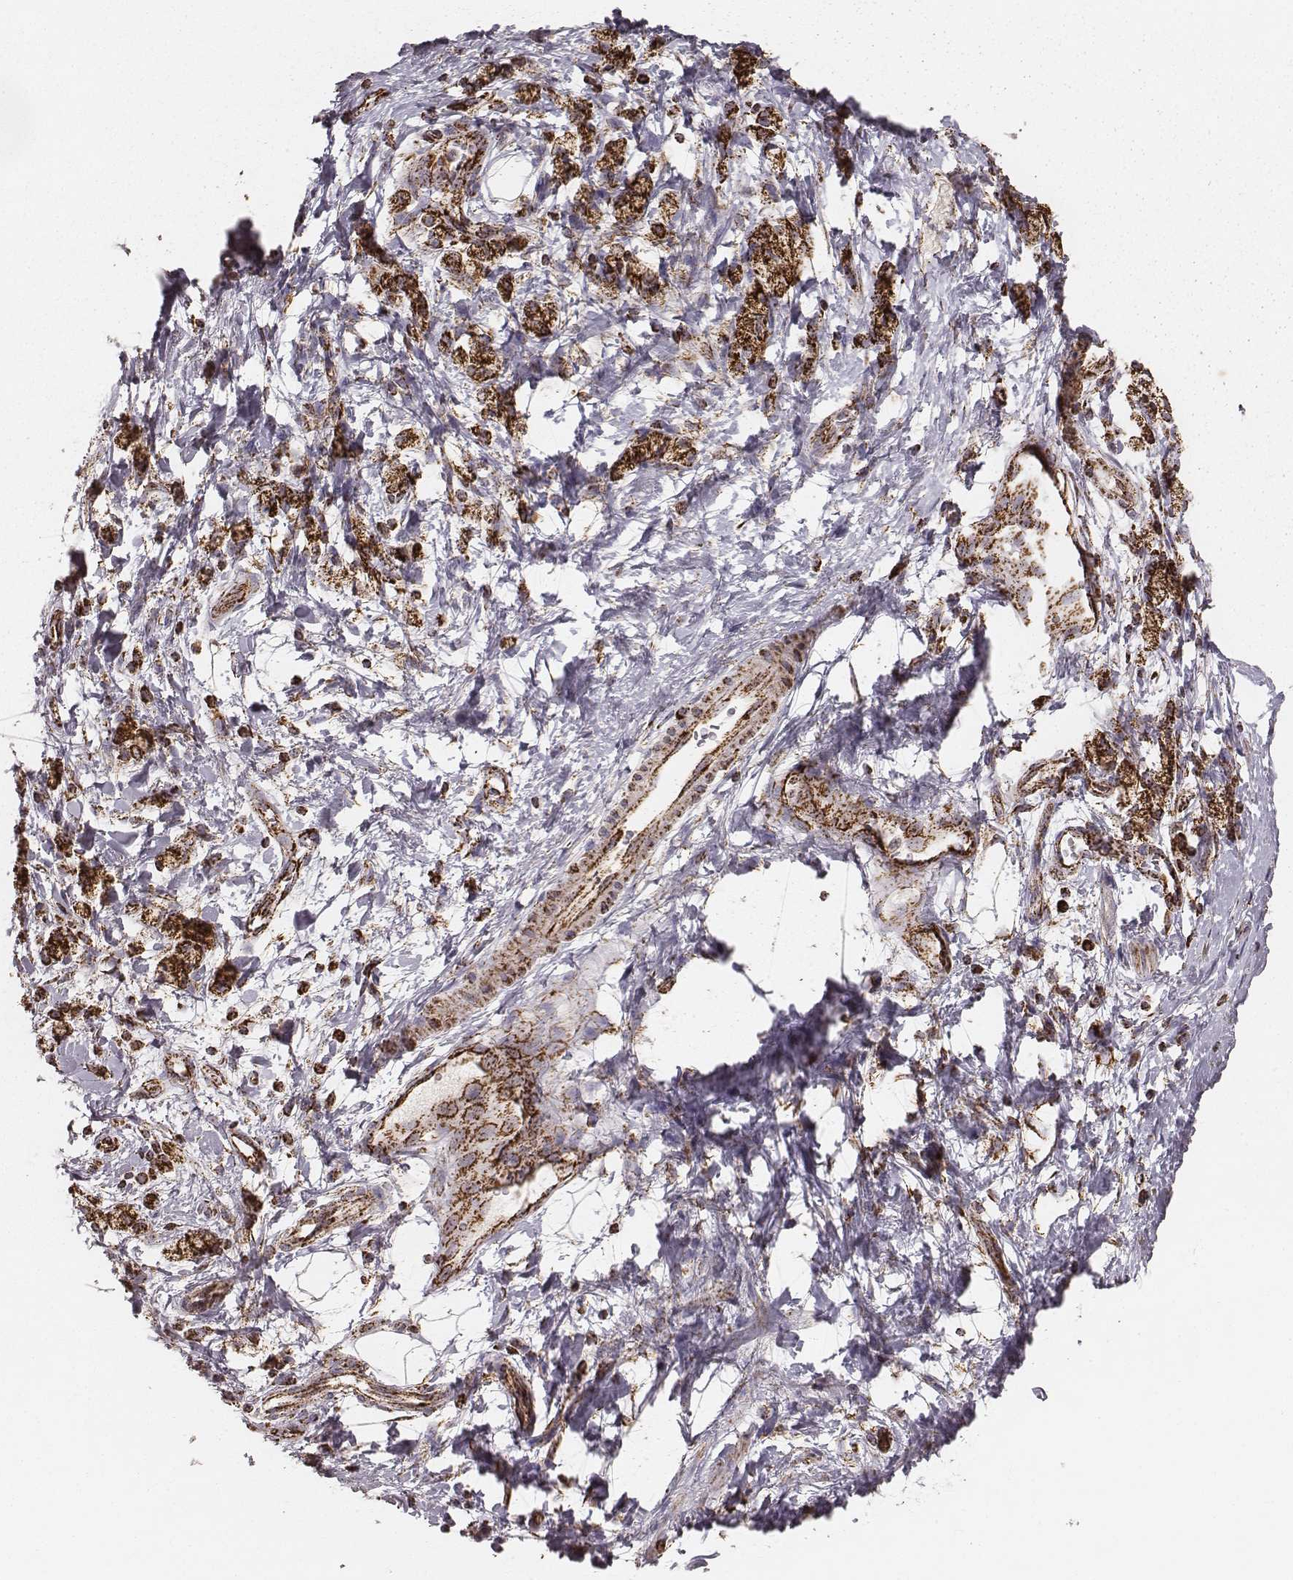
{"staining": {"intensity": "strong", "quantity": ">75%", "location": "cytoplasmic/membranous"}, "tissue": "stomach cancer", "cell_type": "Tumor cells", "image_type": "cancer", "snomed": [{"axis": "morphology", "description": "Adenocarcinoma, NOS"}, {"axis": "topography", "description": "Stomach"}], "caption": "A high-resolution histopathology image shows IHC staining of stomach cancer (adenocarcinoma), which demonstrates strong cytoplasmic/membranous positivity in about >75% of tumor cells.", "gene": "TUFM", "patient": {"sex": "male", "age": 58}}